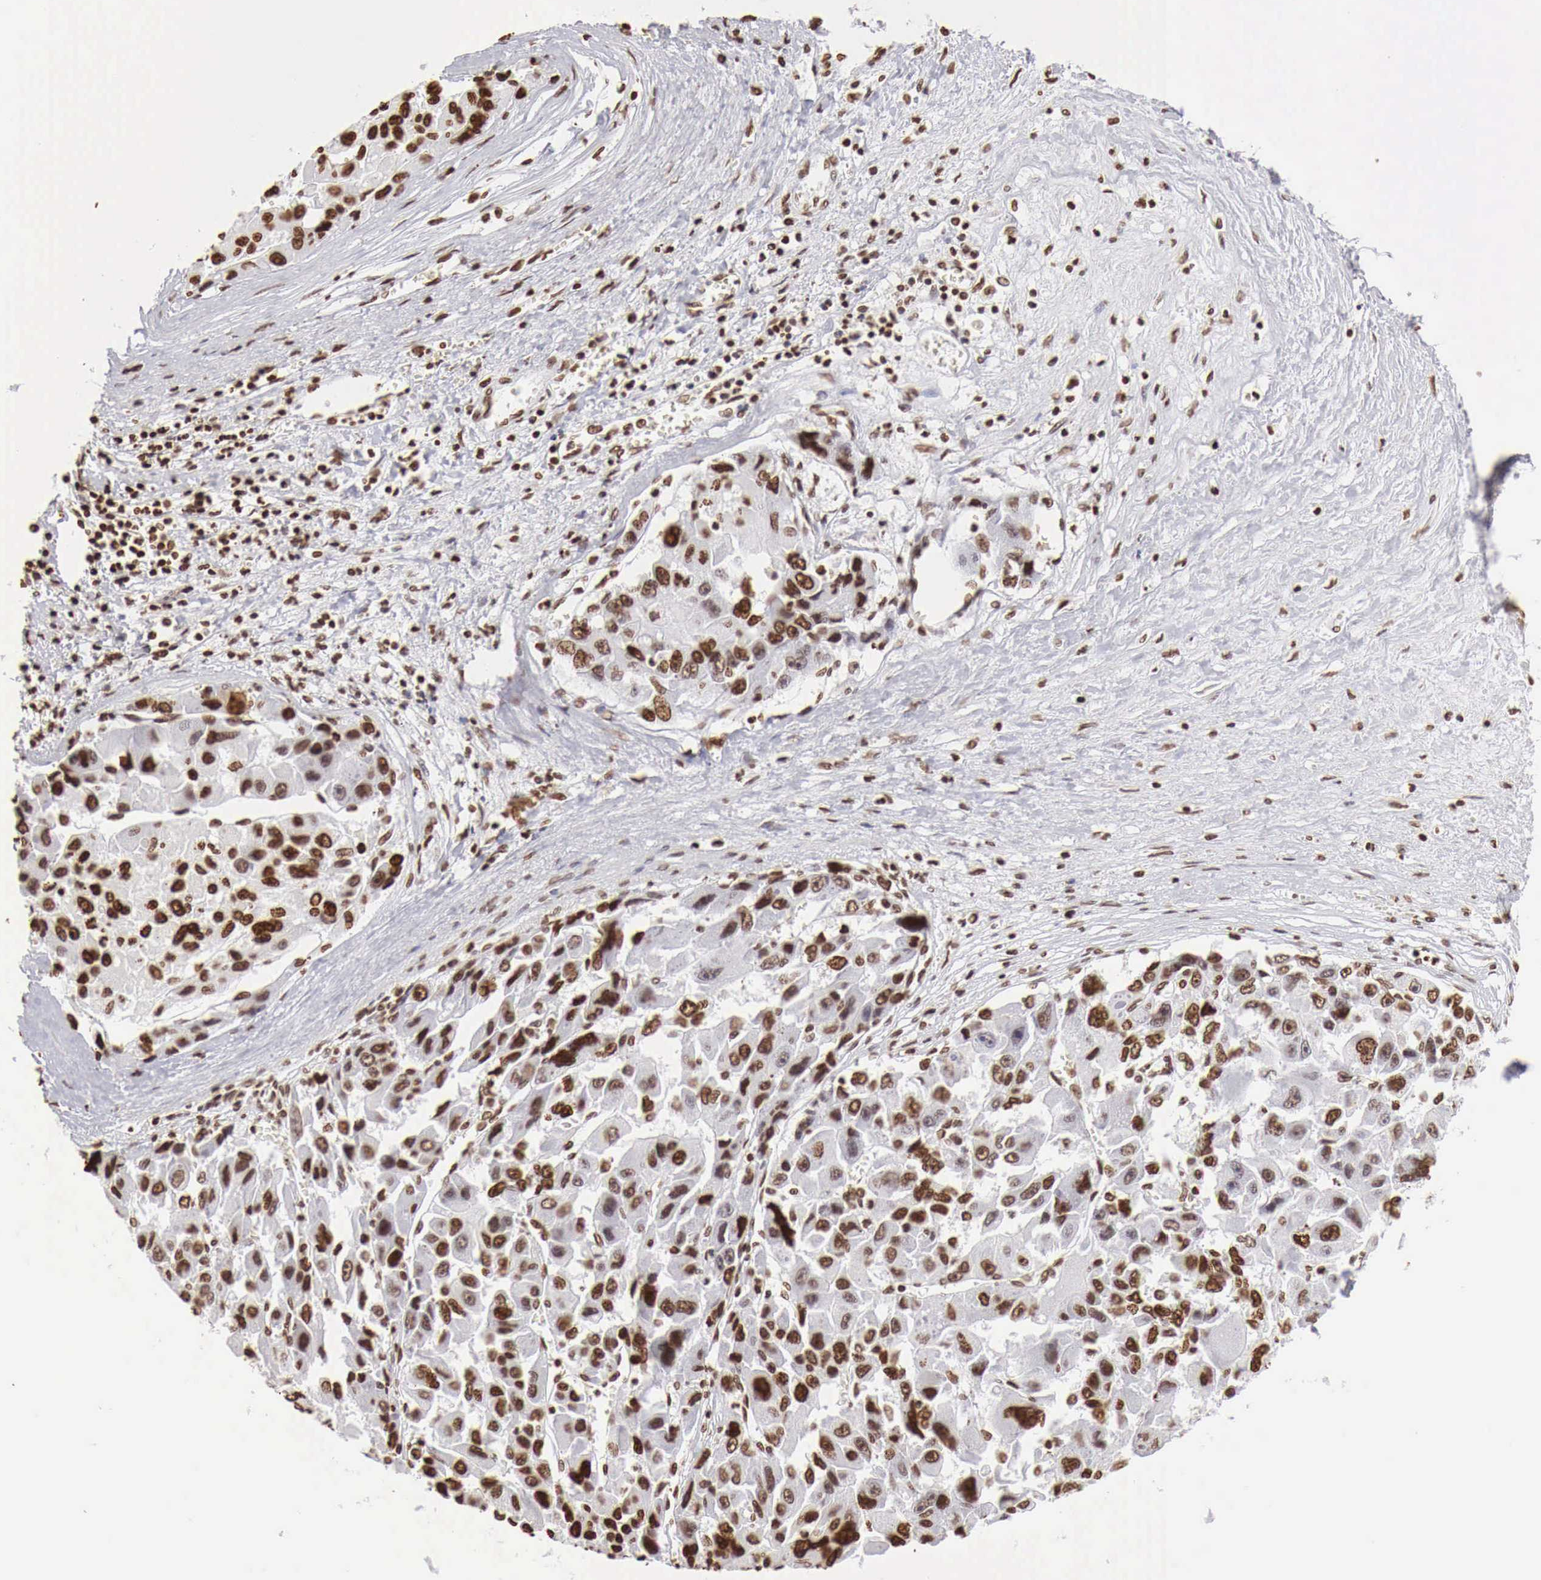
{"staining": {"intensity": "strong", "quantity": ">75%", "location": "nuclear"}, "tissue": "liver cancer", "cell_type": "Tumor cells", "image_type": "cancer", "snomed": [{"axis": "morphology", "description": "Carcinoma, Hepatocellular, NOS"}, {"axis": "topography", "description": "Liver"}], "caption": "The micrograph reveals immunohistochemical staining of liver cancer (hepatocellular carcinoma). There is strong nuclear expression is seen in about >75% of tumor cells. The staining is performed using DAB brown chromogen to label protein expression. The nuclei are counter-stained blue using hematoxylin.", "gene": "DKC1", "patient": {"sex": "male", "age": 64}}